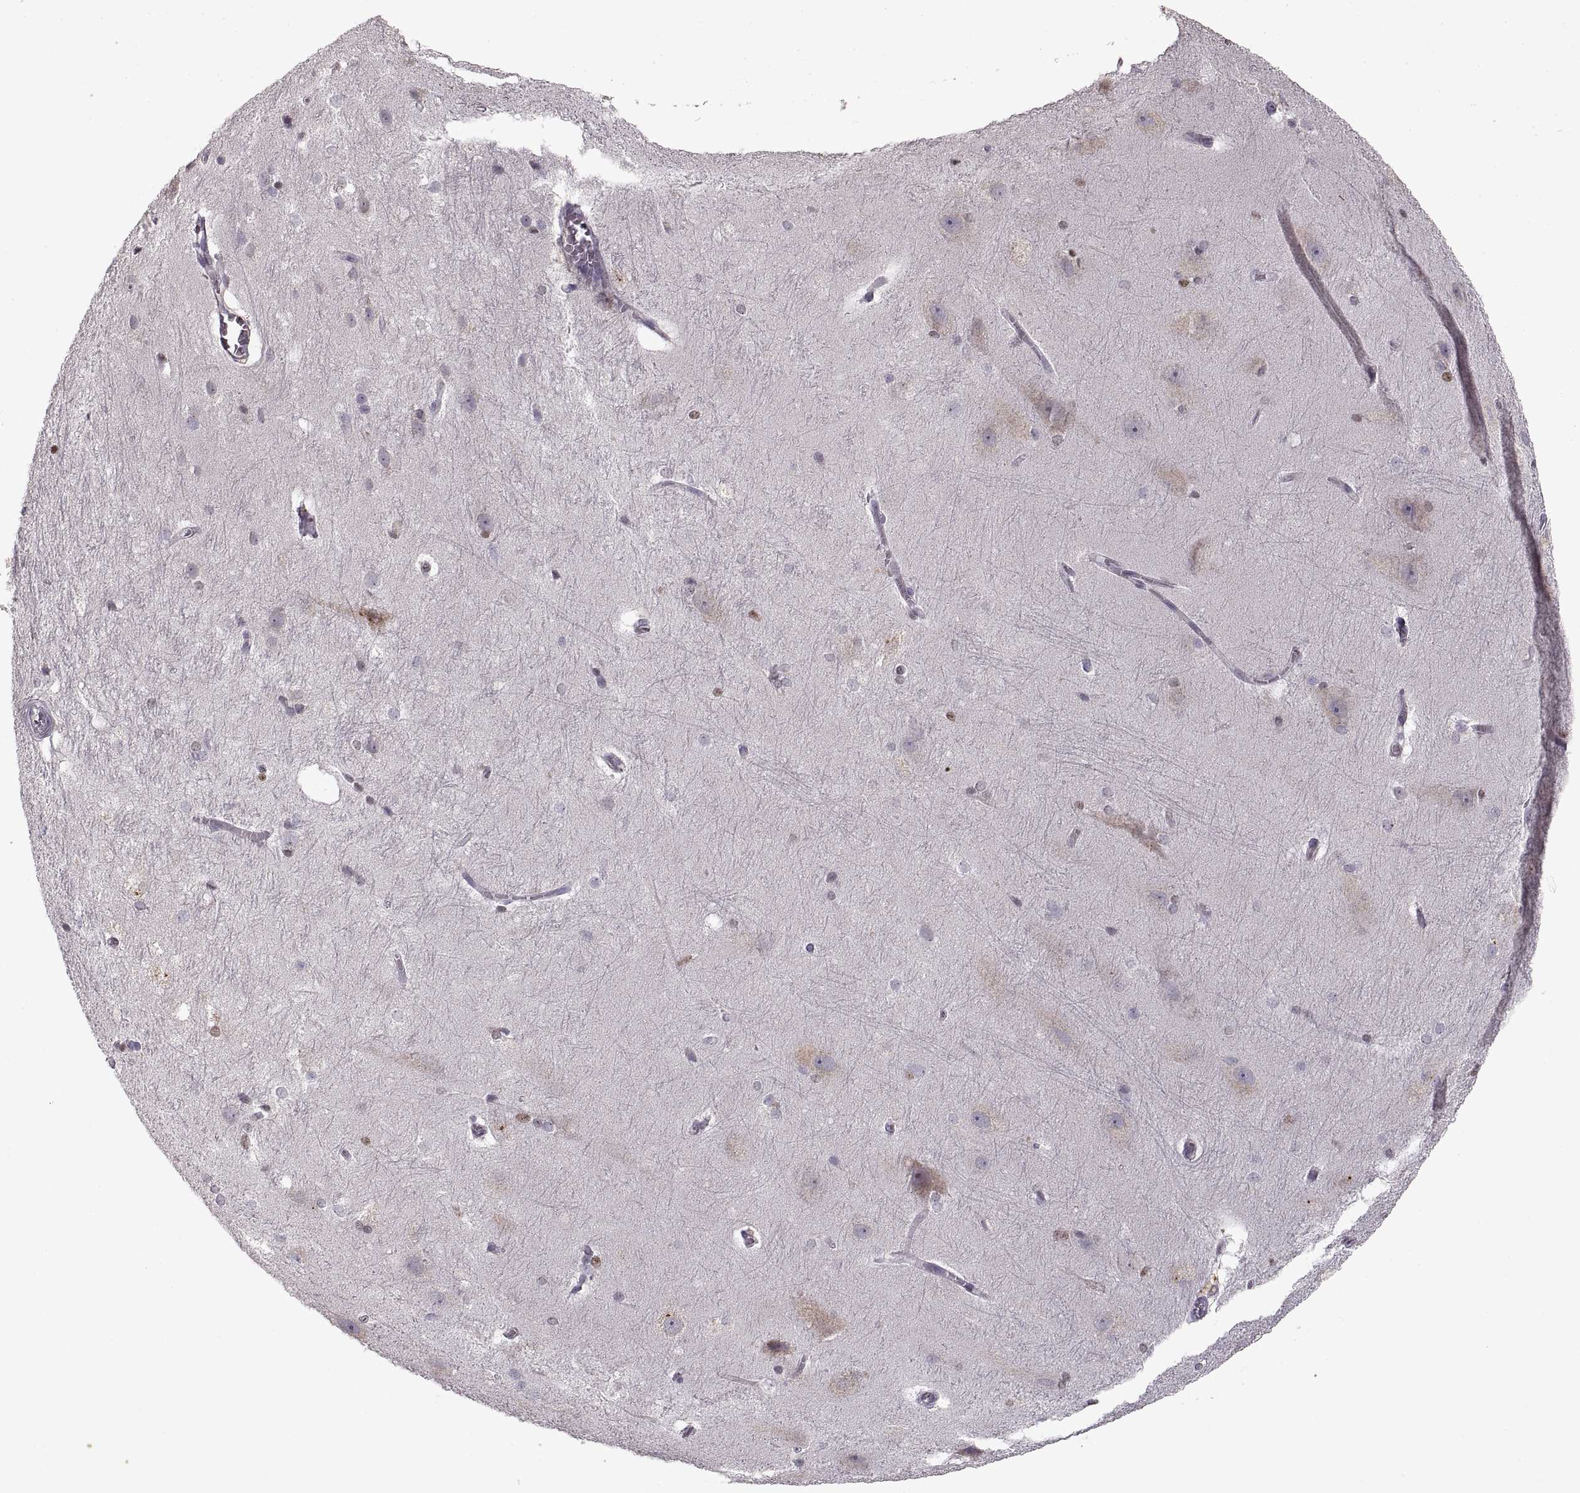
{"staining": {"intensity": "moderate", "quantity": "<25%", "location": "nuclear"}, "tissue": "hippocampus", "cell_type": "Glial cells", "image_type": "normal", "snomed": [{"axis": "morphology", "description": "Normal tissue, NOS"}, {"axis": "topography", "description": "Cerebral cortex"}, {"axis": "topography", "description": "Hippocampus"}], "caption": "Moderate nuclear expression for a protein is identified in approximately <25% of glial cells of benign hippocampus using IHC.", "gene": "ADAM11", "patient": {"sex": "female", "age": 19}}